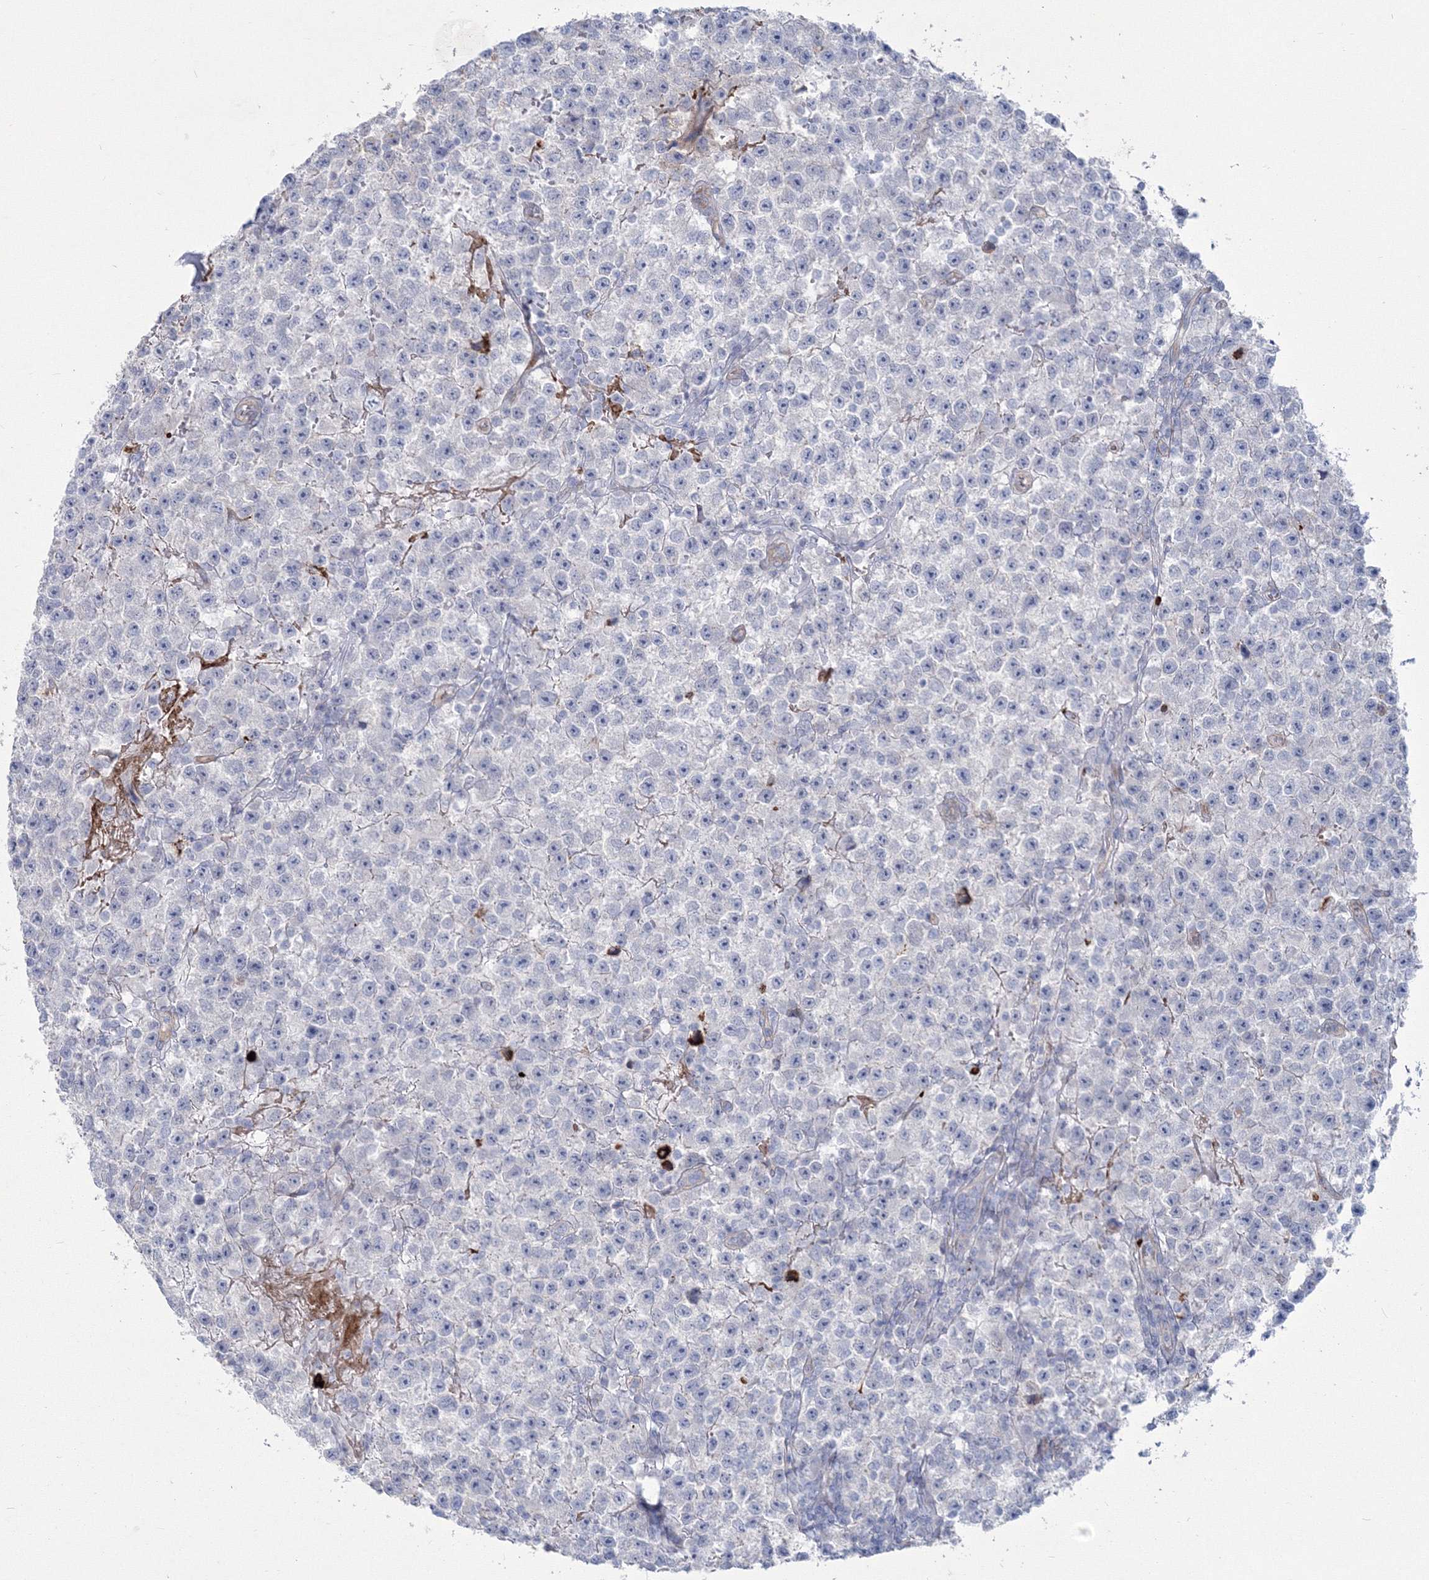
{"staining": {"intensity": "negative", "quantity": "none", "location": "none"}, "tissue": "testis cancer", "cell_type": "Tumor cells", "image_type": "cancer", "snomed": [{"axis": "morphology", "description": "Seminoma, NOS"}, {"axis": "topography", "description": "Testis"}], "caption": "Immunohistochemistry (IHC) micrograph of testis cancer (seminoma) stained for a protein (brown), which demonstrates no positivity in tumor cells.", "gene": "HYAL2", "patient": {"sex": "male", "age": 22}}